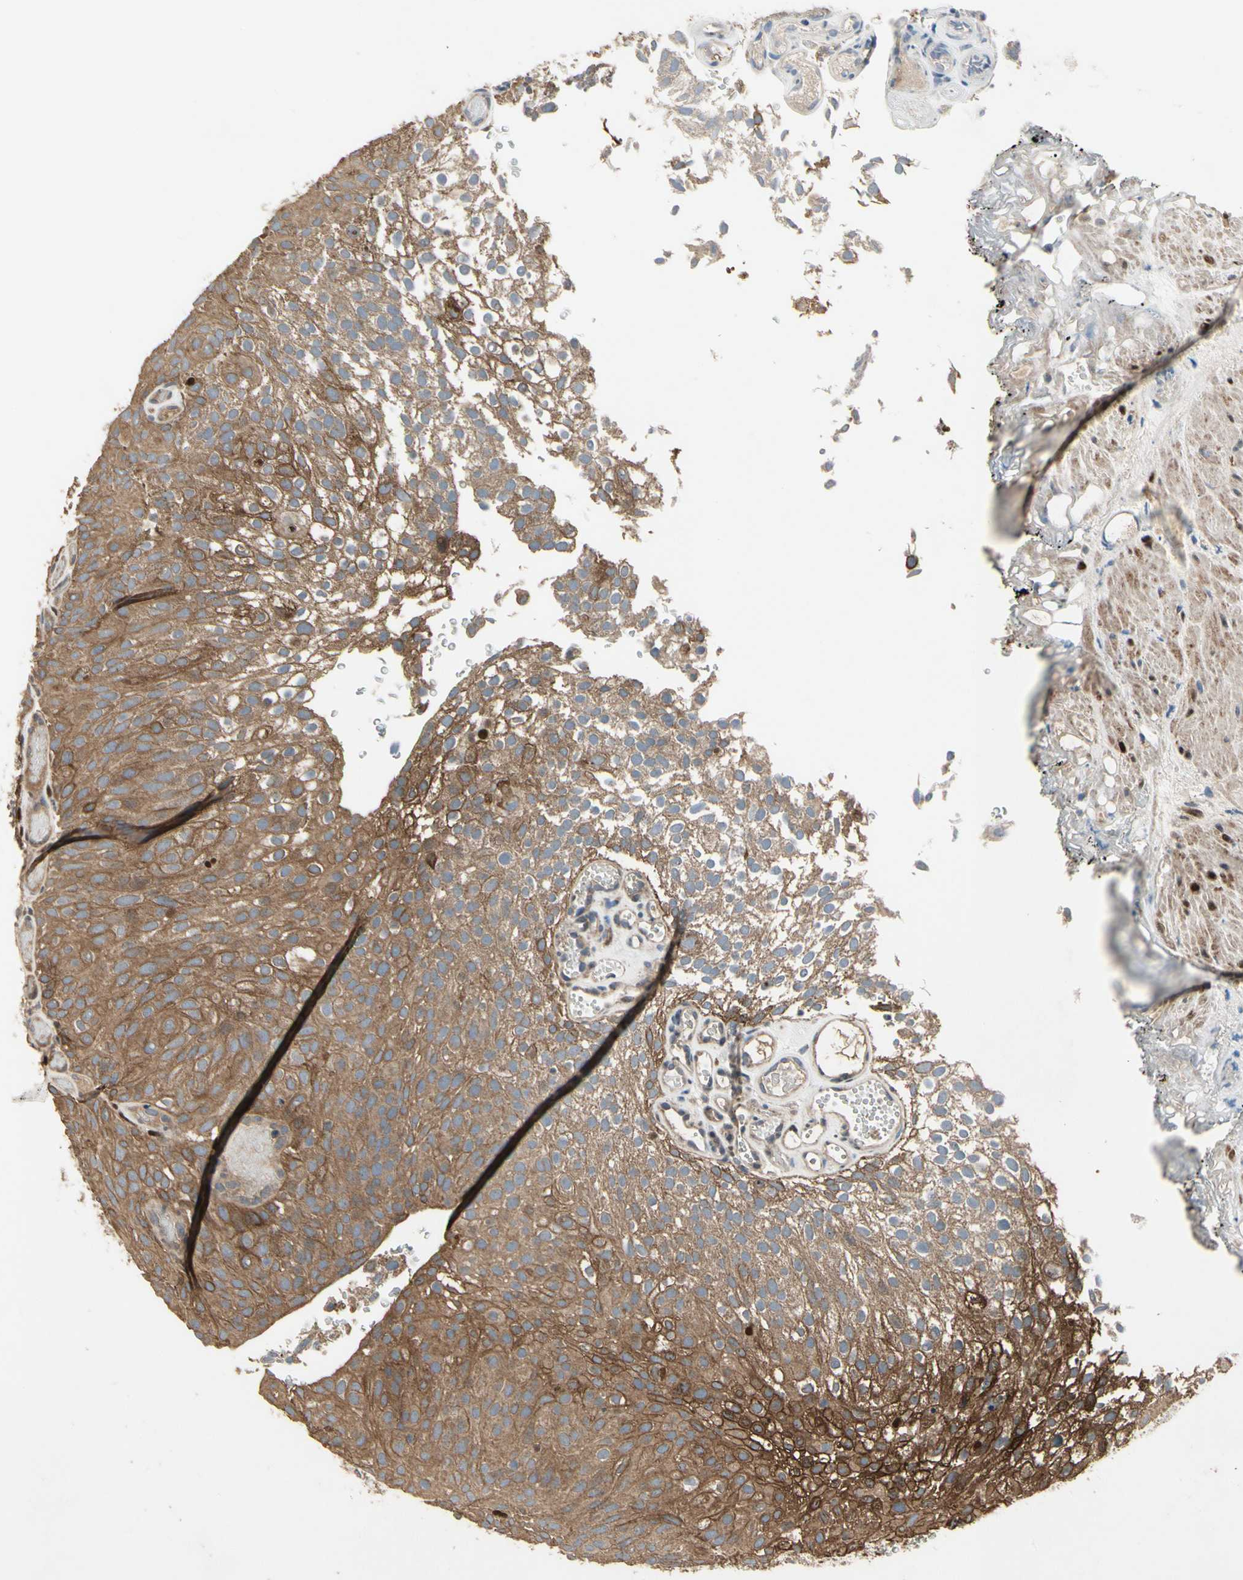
{"staining": {"intensity": "strong", "quantity": ">75%", "location": "cytoplasmic/membranous"}, "tissue": "urothelial cancer", "cell_type": "Tumor cells", "image_type": "cancer", "snomed": [{"axis": "morphology", "description": "Urothelial carcinoma, Low grade"}, {"axis": "topography", "description": "Urinary bladder"}], "caption": "The histopathology image reveals a brown stain indicating the presence of a protein in the cytoplasmic/membranous of tumor cells in low-grade urothelial carcinoma.", "gene": "CGREF1", "patient": {"sex": "male", "age": 78}}